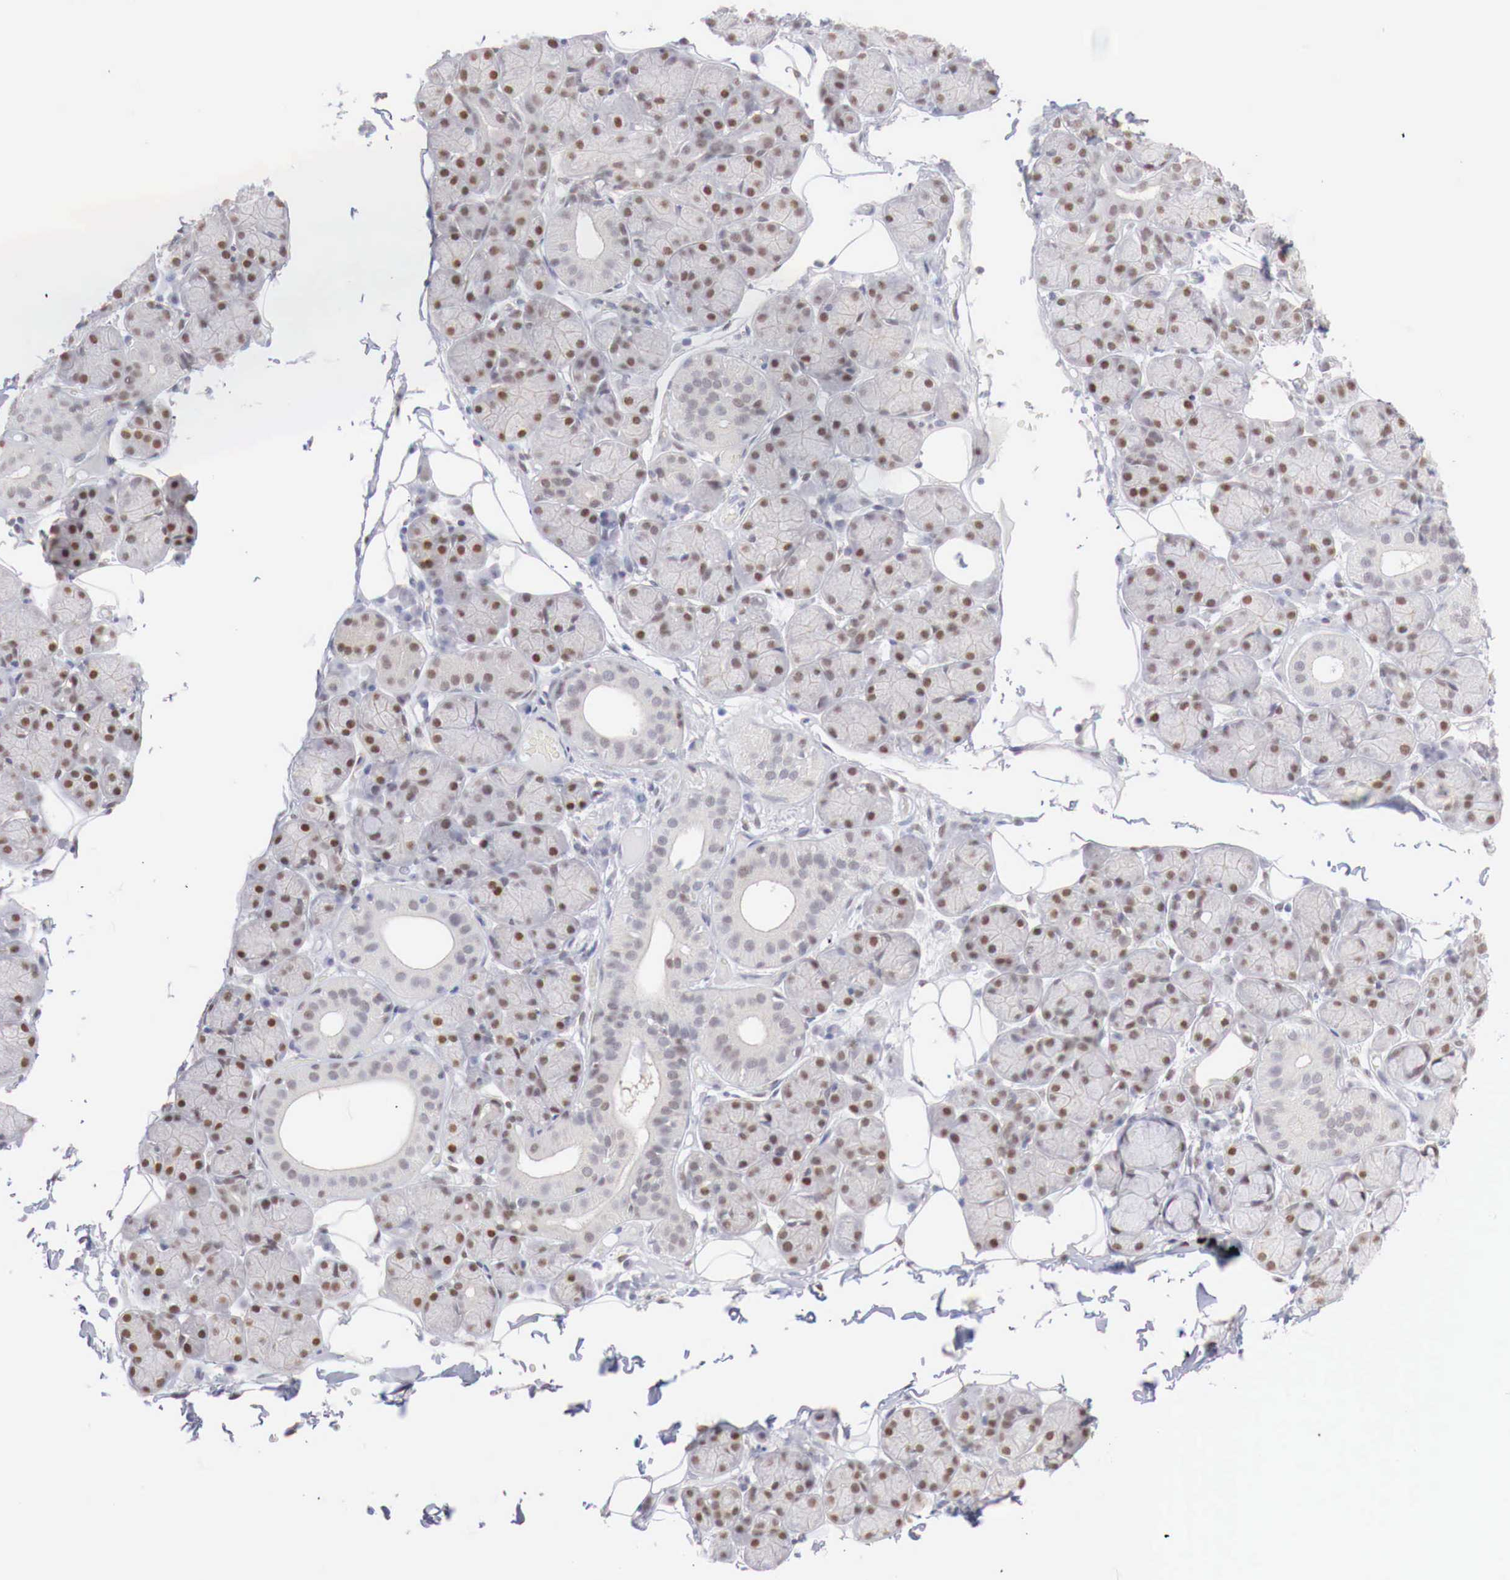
{"staining": {"intensity": "strong", "quantity": ">75%", "location": "nuclear"}, "tissue": "salivary gland", "cell_type": "Glandular cells", "image_type": "normal", "snomed": [{"axis": "morphology", "description": "Normal tissue, NOS"}, {"axis": "topography", "description": "Salivary gland"}], "caption": "Immunohistochemical staining of unremarkable salivary gland shows high levels of strong nuclear staining in about >75% of glandular cells.", "gene": "FOXP2", "patient": {"sex": "male", "age": 54}}